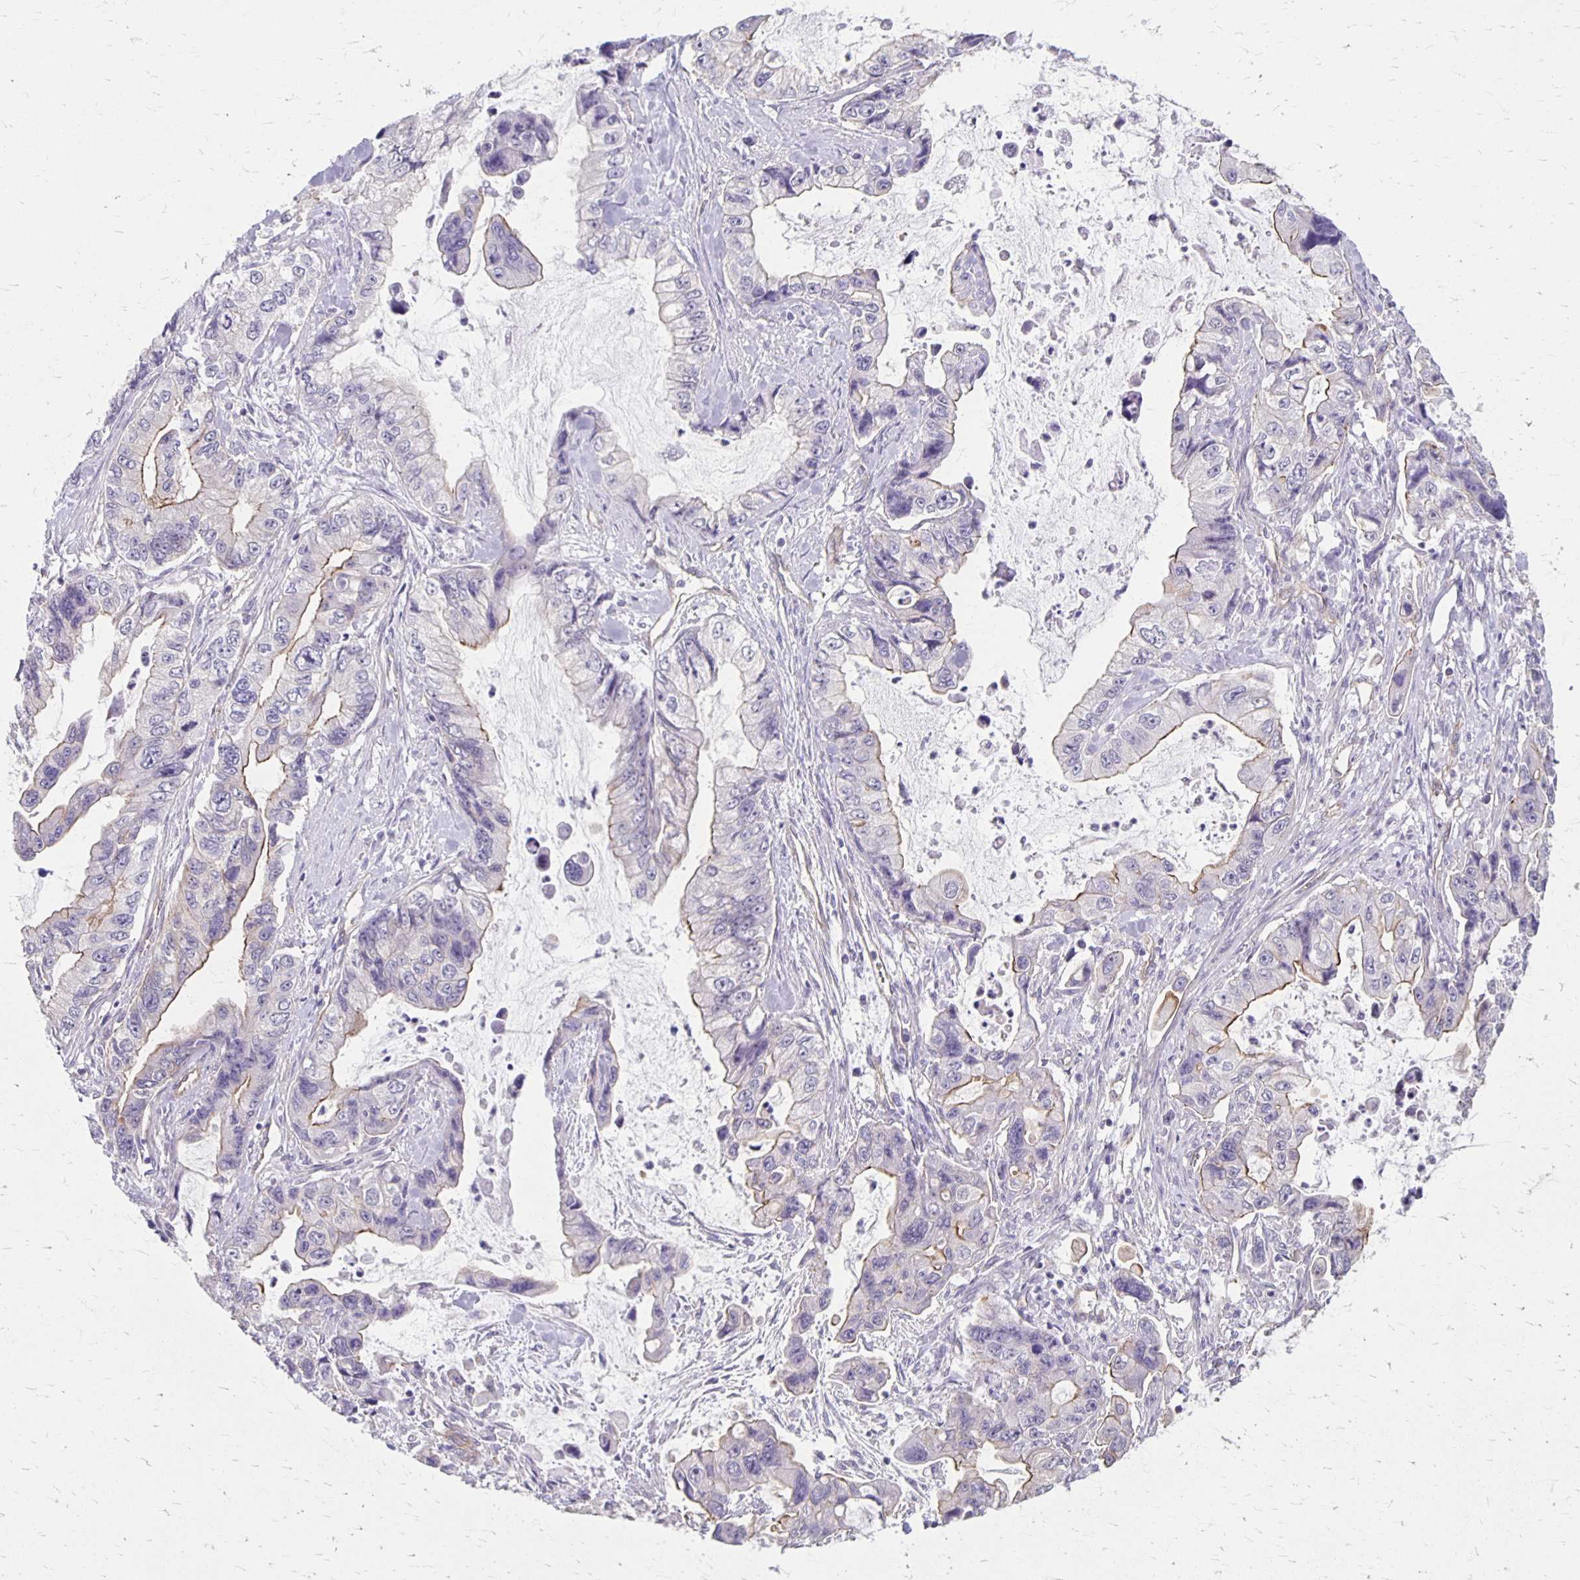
{"staining": {"intensity": "moderate", "quantity": "<25%", "location": "cytoplasmic/membranous"}, "tissue": "stomach cancer", "cell_type": "Tumor cells", "image_type": "cancer", "snomed": [{"axis": "morphology", "description": "Adenocarcinoma, NOS"}, {"axis": "topography", "description": "Pancreas"}, {"axis": "topography", "description": "Stomach, upper"}, {"axis": "topography", "description": "Stomach"}], "caption": "Protein staining exhibits moderate cytoplasmic/membranous staining in about <25% of tumor cells in stomach cancer.", "gene": "PPP1R3E", "patient": {"sex": "male", "age": 77}}